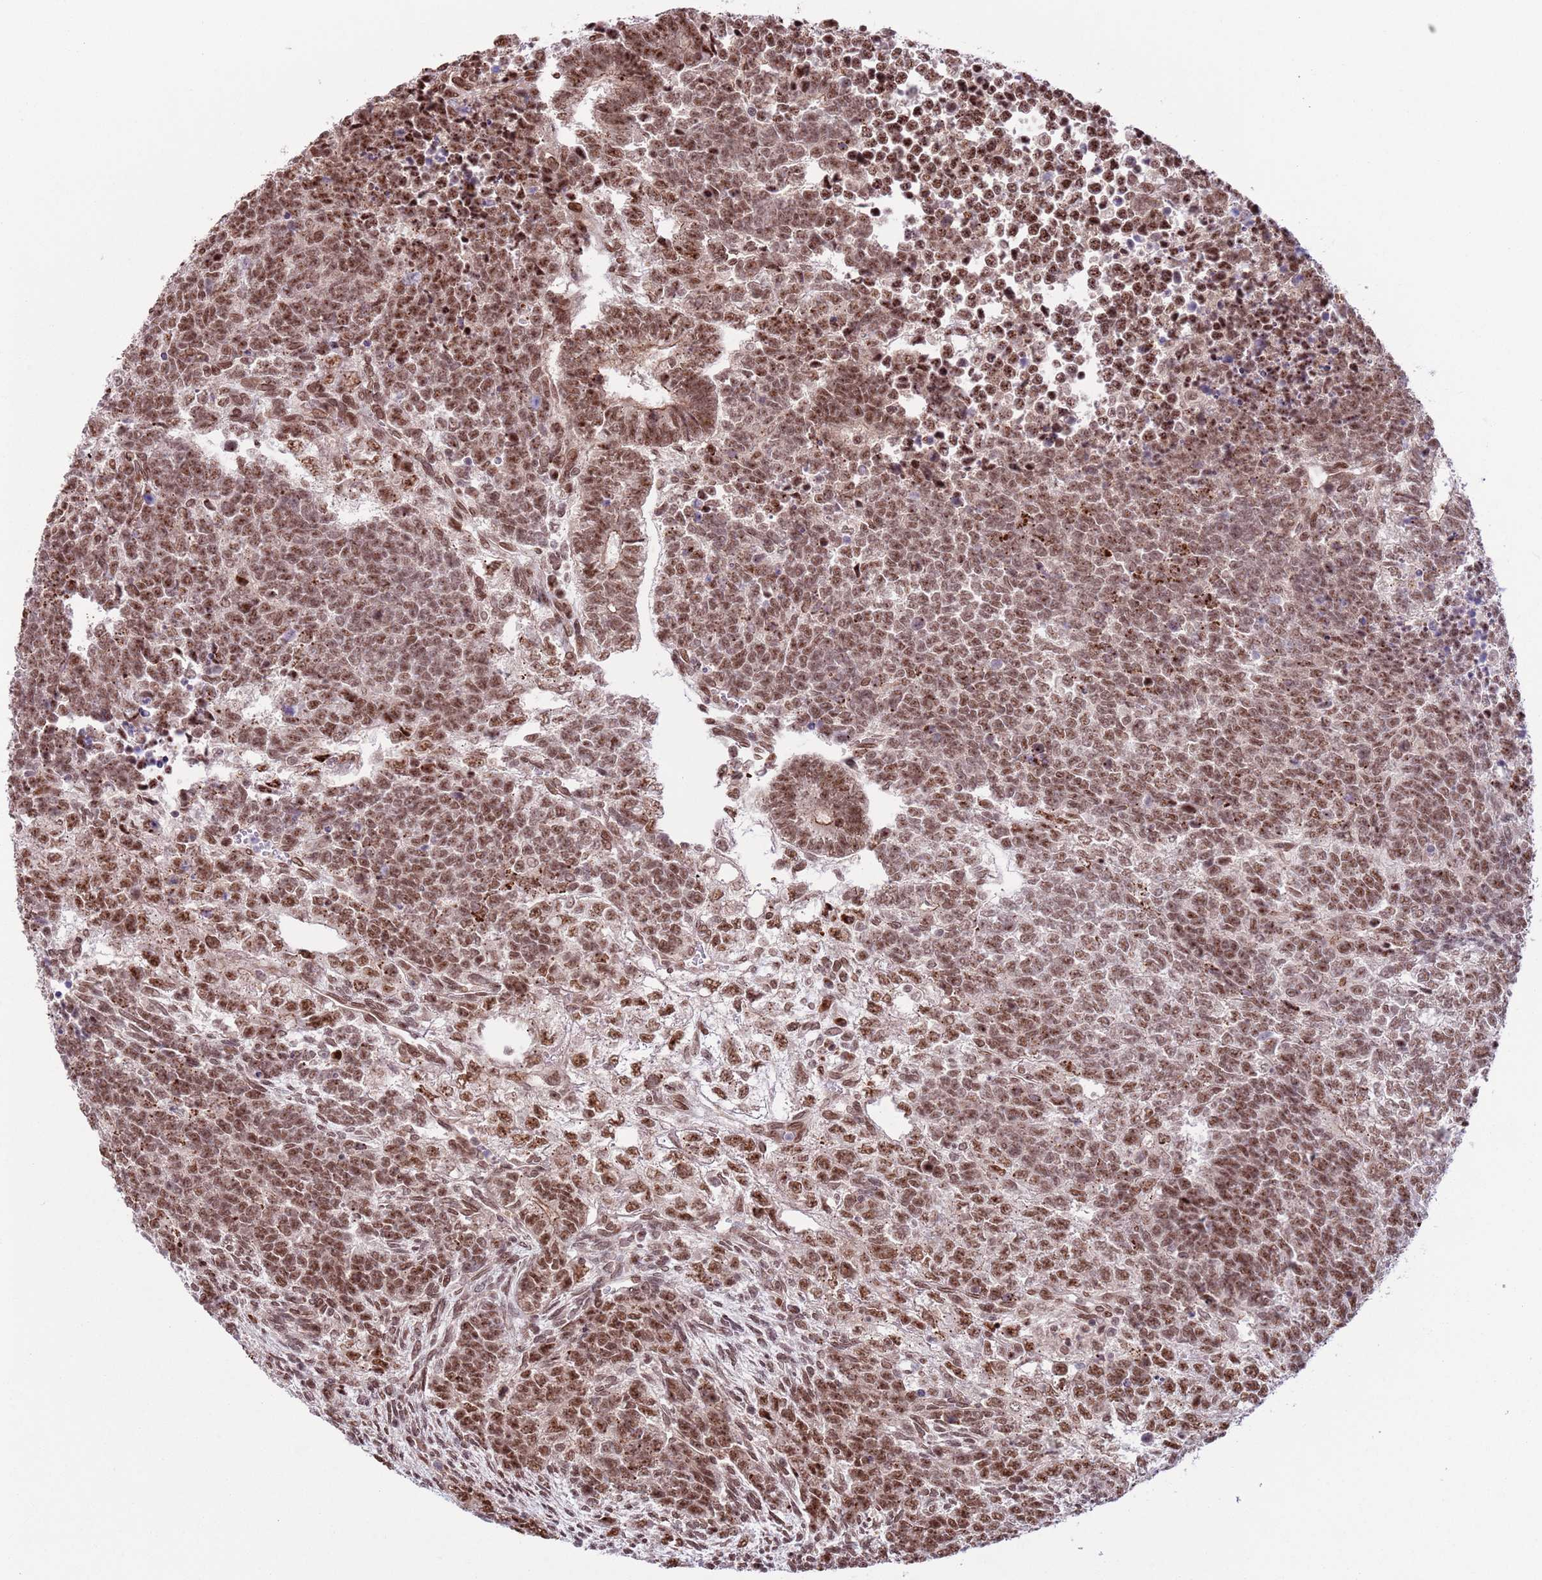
{"staining": {"intensity": "moderate", "quantity": ">75%", "location": "nuclear"}, "tissue": "testis cancer", "cell_type": "Tumor cells", "image_type": "cancer", "snomed": [{"axis": "morphology", "description": "Carcinoma, Embryonal, NOS"}, {"axis": "topography", "description": "Testis"}], "caption": "About >75% of tumor cells in testis cancer (embryonal carcinoma) demonstrate moderate nuclear protein expression as visualized by brown immunohistochemical staining.", "gene": "SIPA1L3", "patient": {"sex": "male", "age": 23}}